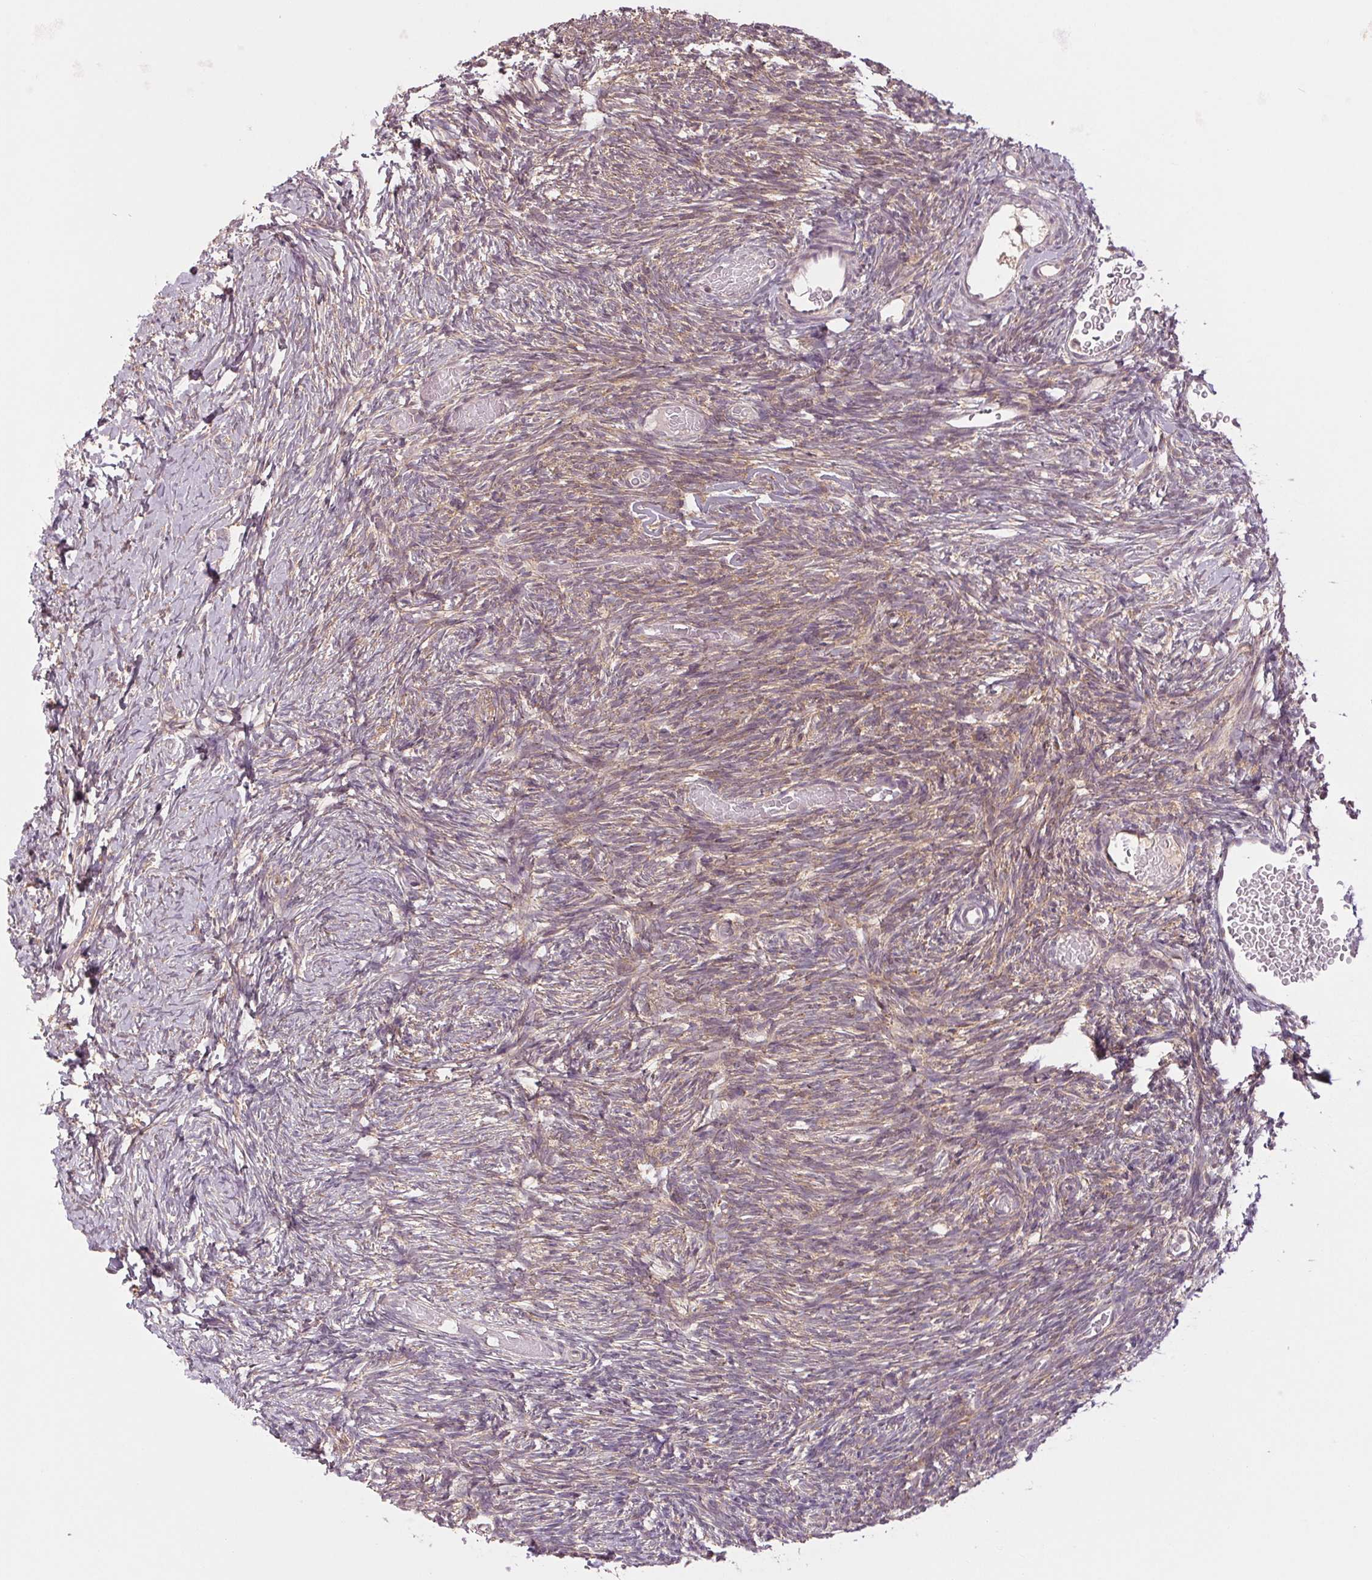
{"staining": {"intensity": "weak", "quantity": "25%-75%", "location": "cytoplasmic/membranous"}, "tissue": "ovary", "cell_type": "Ovarian stroma cells", "image_type": "normal", "snomed": [{"axis": "morphology", "description": "Normal tissue, NOS"}, {"axis": "topography", "description": "Ovary"}], "caption": "Immunohistochemistry (IHC) of unremarkable human ovary shows low levels of weak cytoplasmic/membranous positivity in about 25%-75% of ovarian stroma cells. (IHC, brightfield microscopy, high magnification).", "gene": "MAP3K5", "patient": {"sex": "female", "age": 39}}